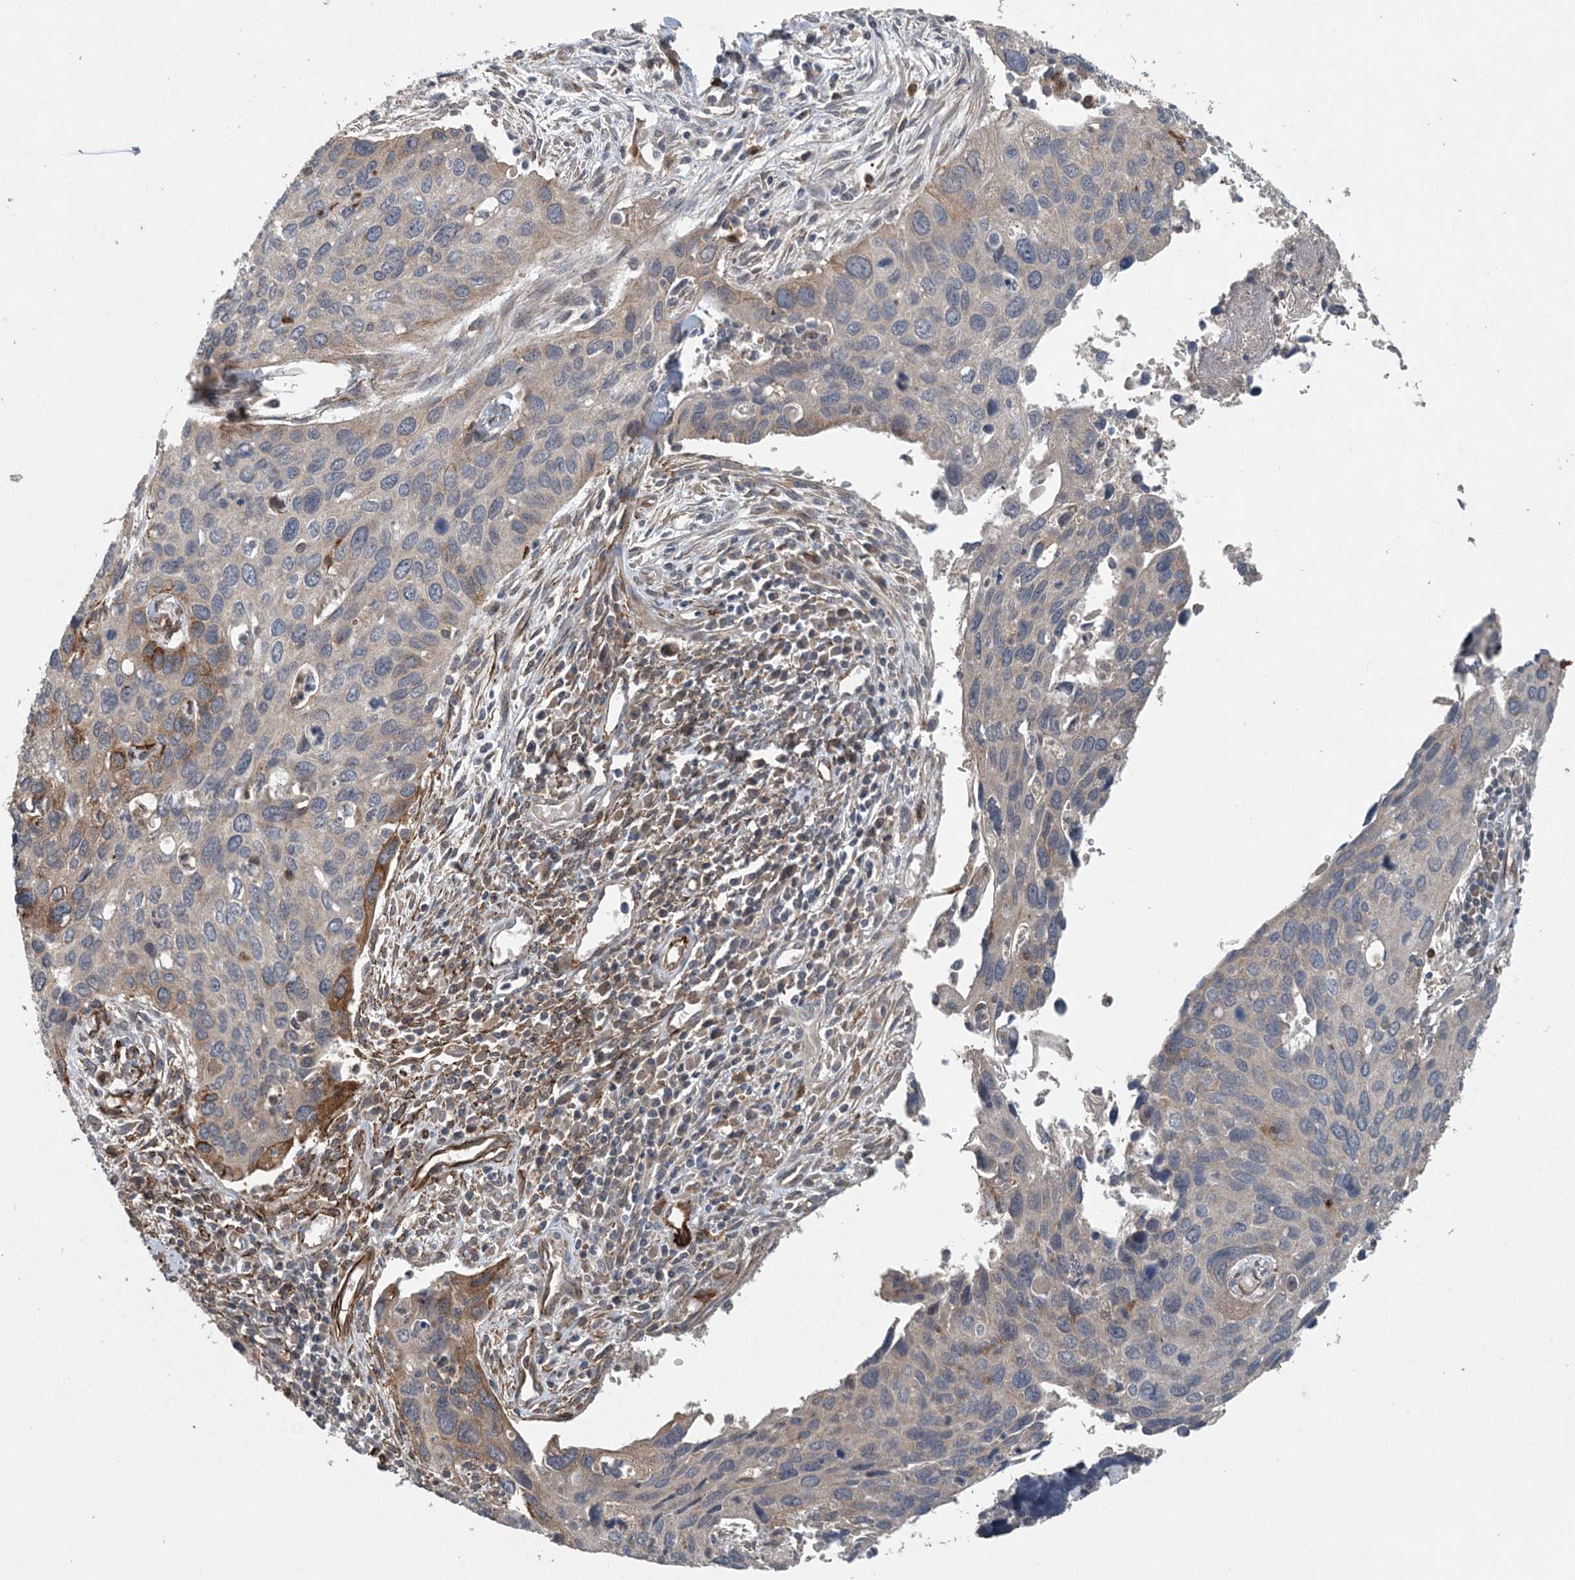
{"staining": {"intensity": "moderate", "quantity": "<25%", "location": "cytoplasmic/membranous"}, "tissue": "cervical cancer", "cell_type": "Tumor cells", "image_type": "cancer", "snomed": [{"axis": "morphology", "description": "Squamous cell carcinoma, NOS"}, {"axis": "topography", "description": "Cervix"}], "caption": "A brown stain highlights moderate cytoplasmic/membranous staining of a protein in human cervical cancer tumor cells.", "gene": "MYO9B", "patient": {"sex": "female", "age": 55}}